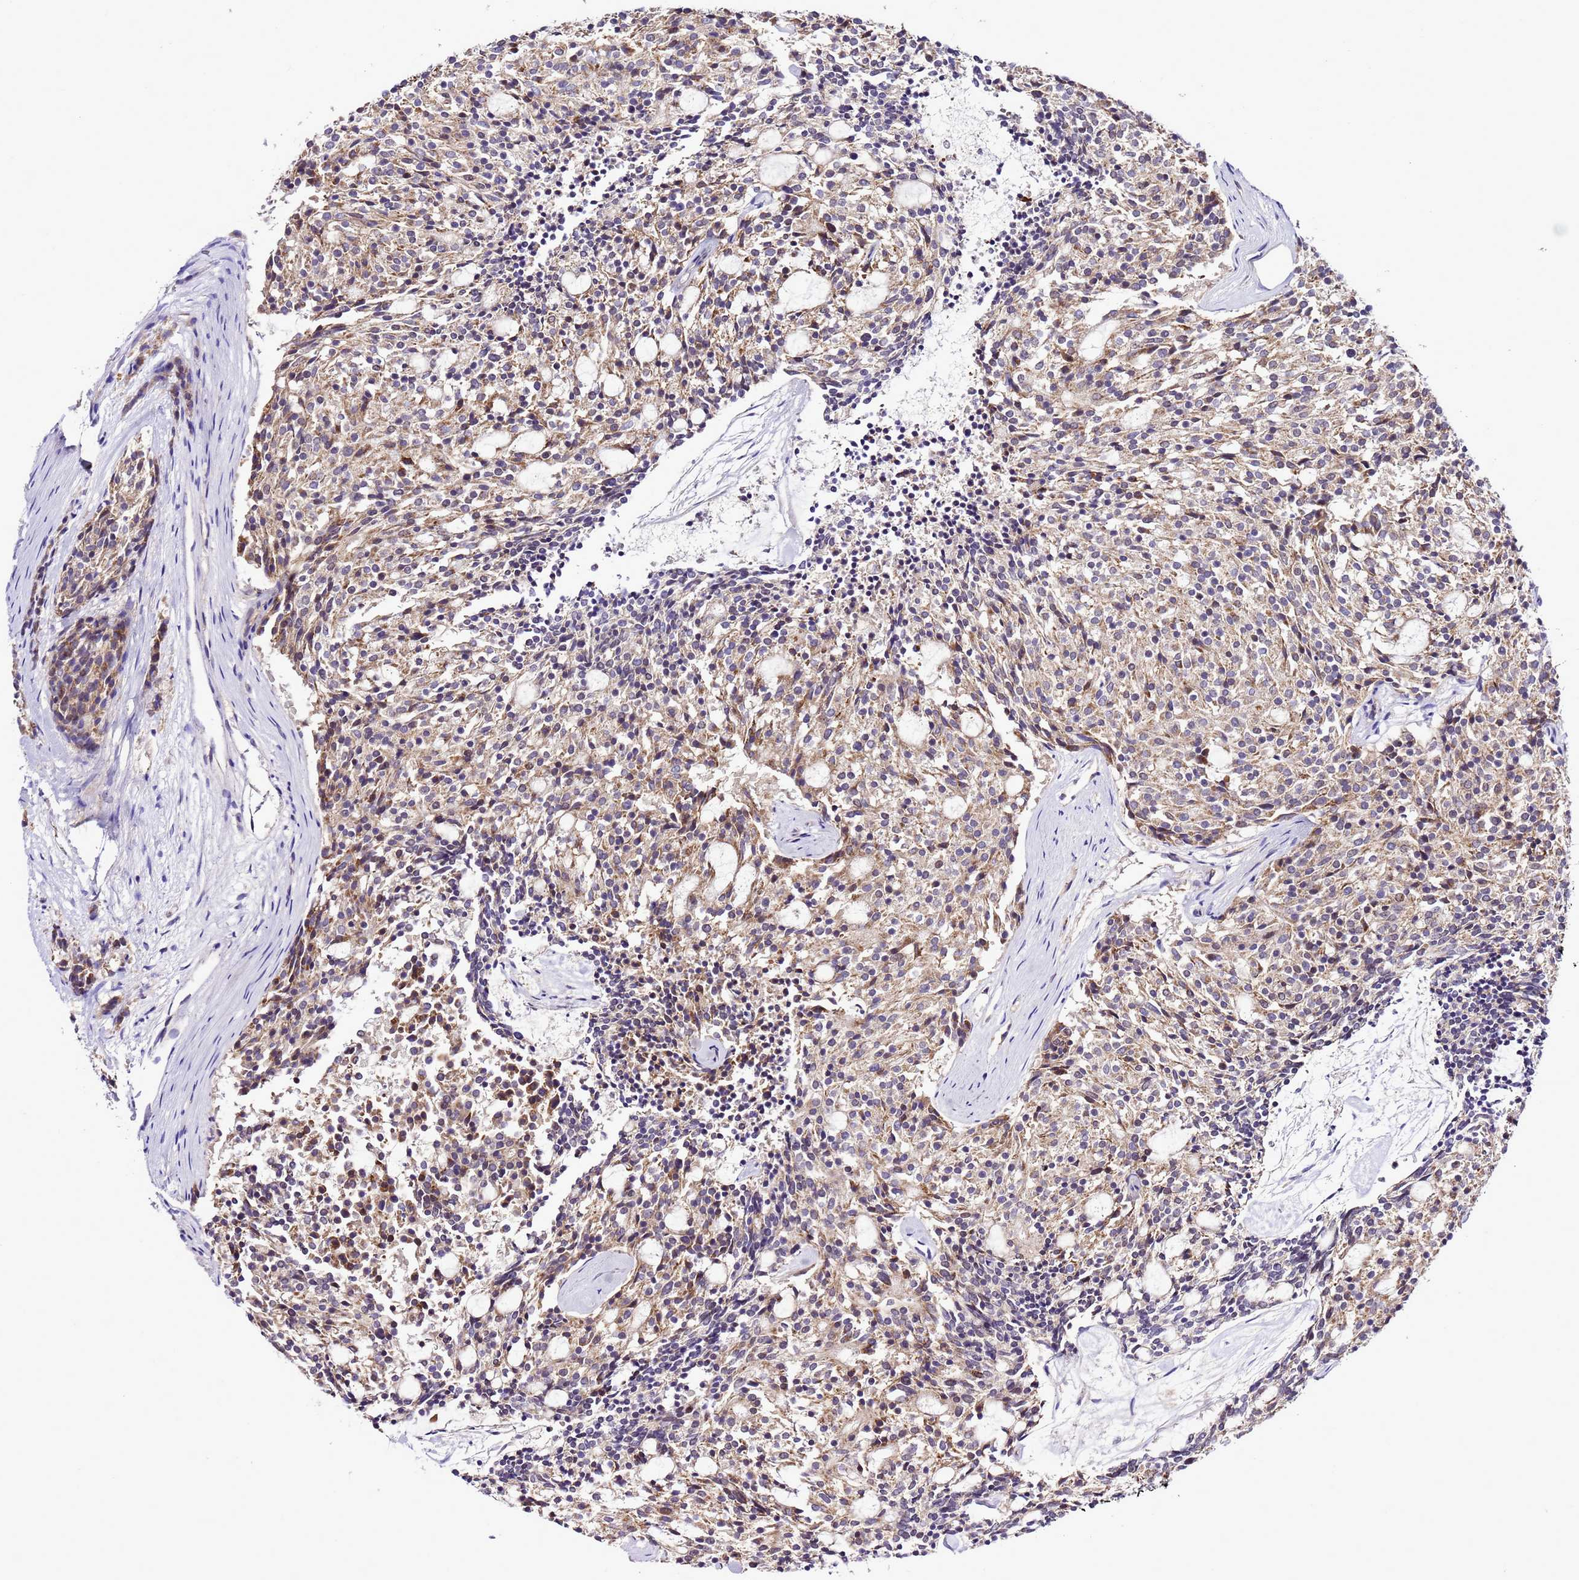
{"staining": {"intensity": "weak", "quantity": ">75%", "location": "cytoplasmic/membranous"}, "tissue": "carcinoid", "cell_type": "Tumor cells", "image_type": "cancer", "snomed": [{"axis": "morphology", "description": "Carcinoid, malignant, NOS"}, {"axis": "topography", "description": "Pancreas"}], "caption": "The image demonstrates a brown stain indicating the presence of a protein in the cytoplasmic/membranous of tumor cells in carcinoid.", "gene": "C19orf47", "patient": {"sex": "female", "age": 54}}